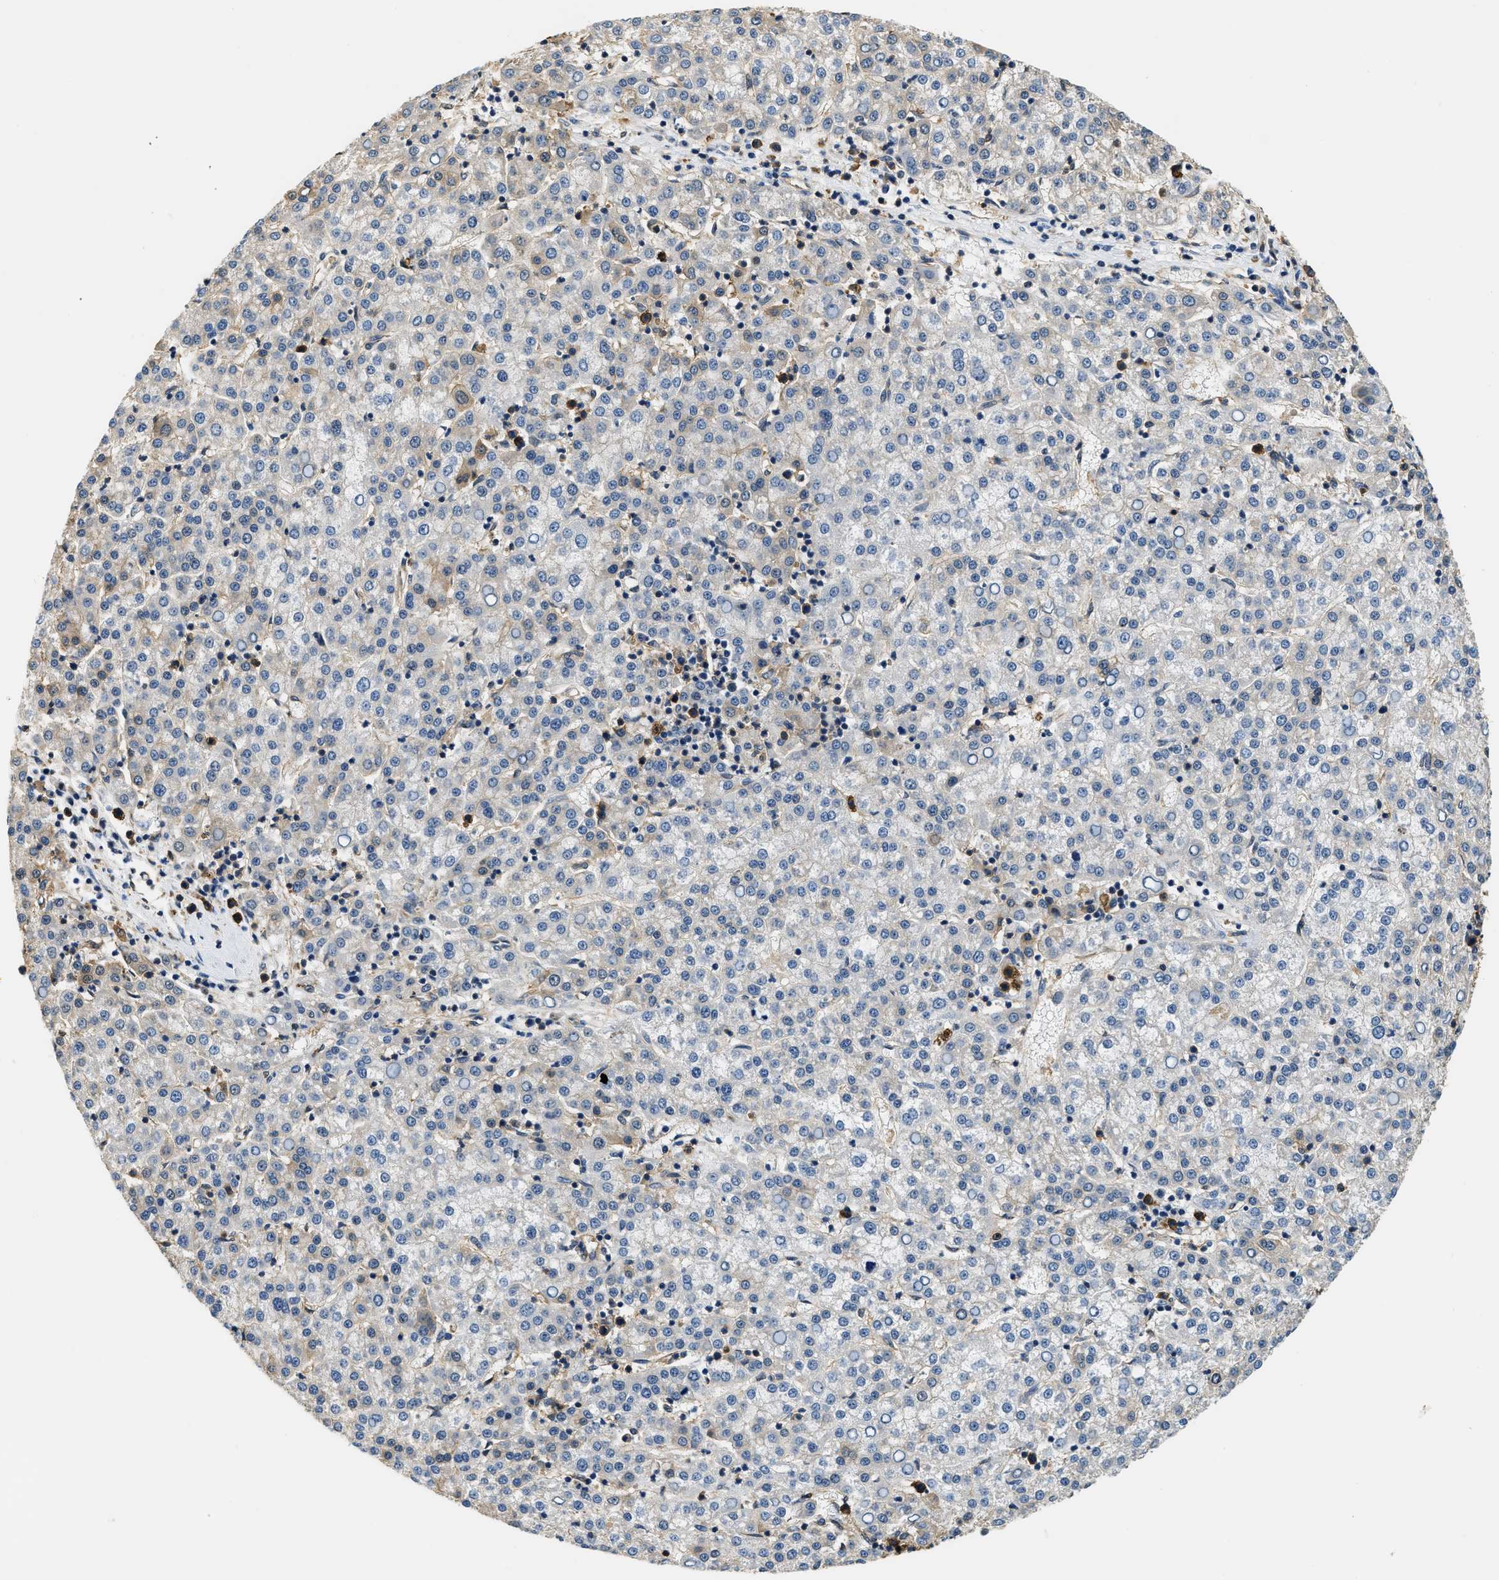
{"staining": {"intensity": "negative", "quantity": "none", "location": "none"}, "tissue": "liver cancer", "cell_type": "Tumor cells", "image_type": "cancer", "snomed": [{"axis": "morphology", "description": "Carcinoma, Hepatocellular, NOS"}, {"axis": "topography", "description": "Liver"}], "caption": "Liver hepatocellular carcinoma was stained to show a protein in brown. There is no significant staining in tumor cells. (IHC, brightfield microscopy, high magnification).", "gene": "PPP2R1B", "patient": {"sex": "female", "age": 58}}